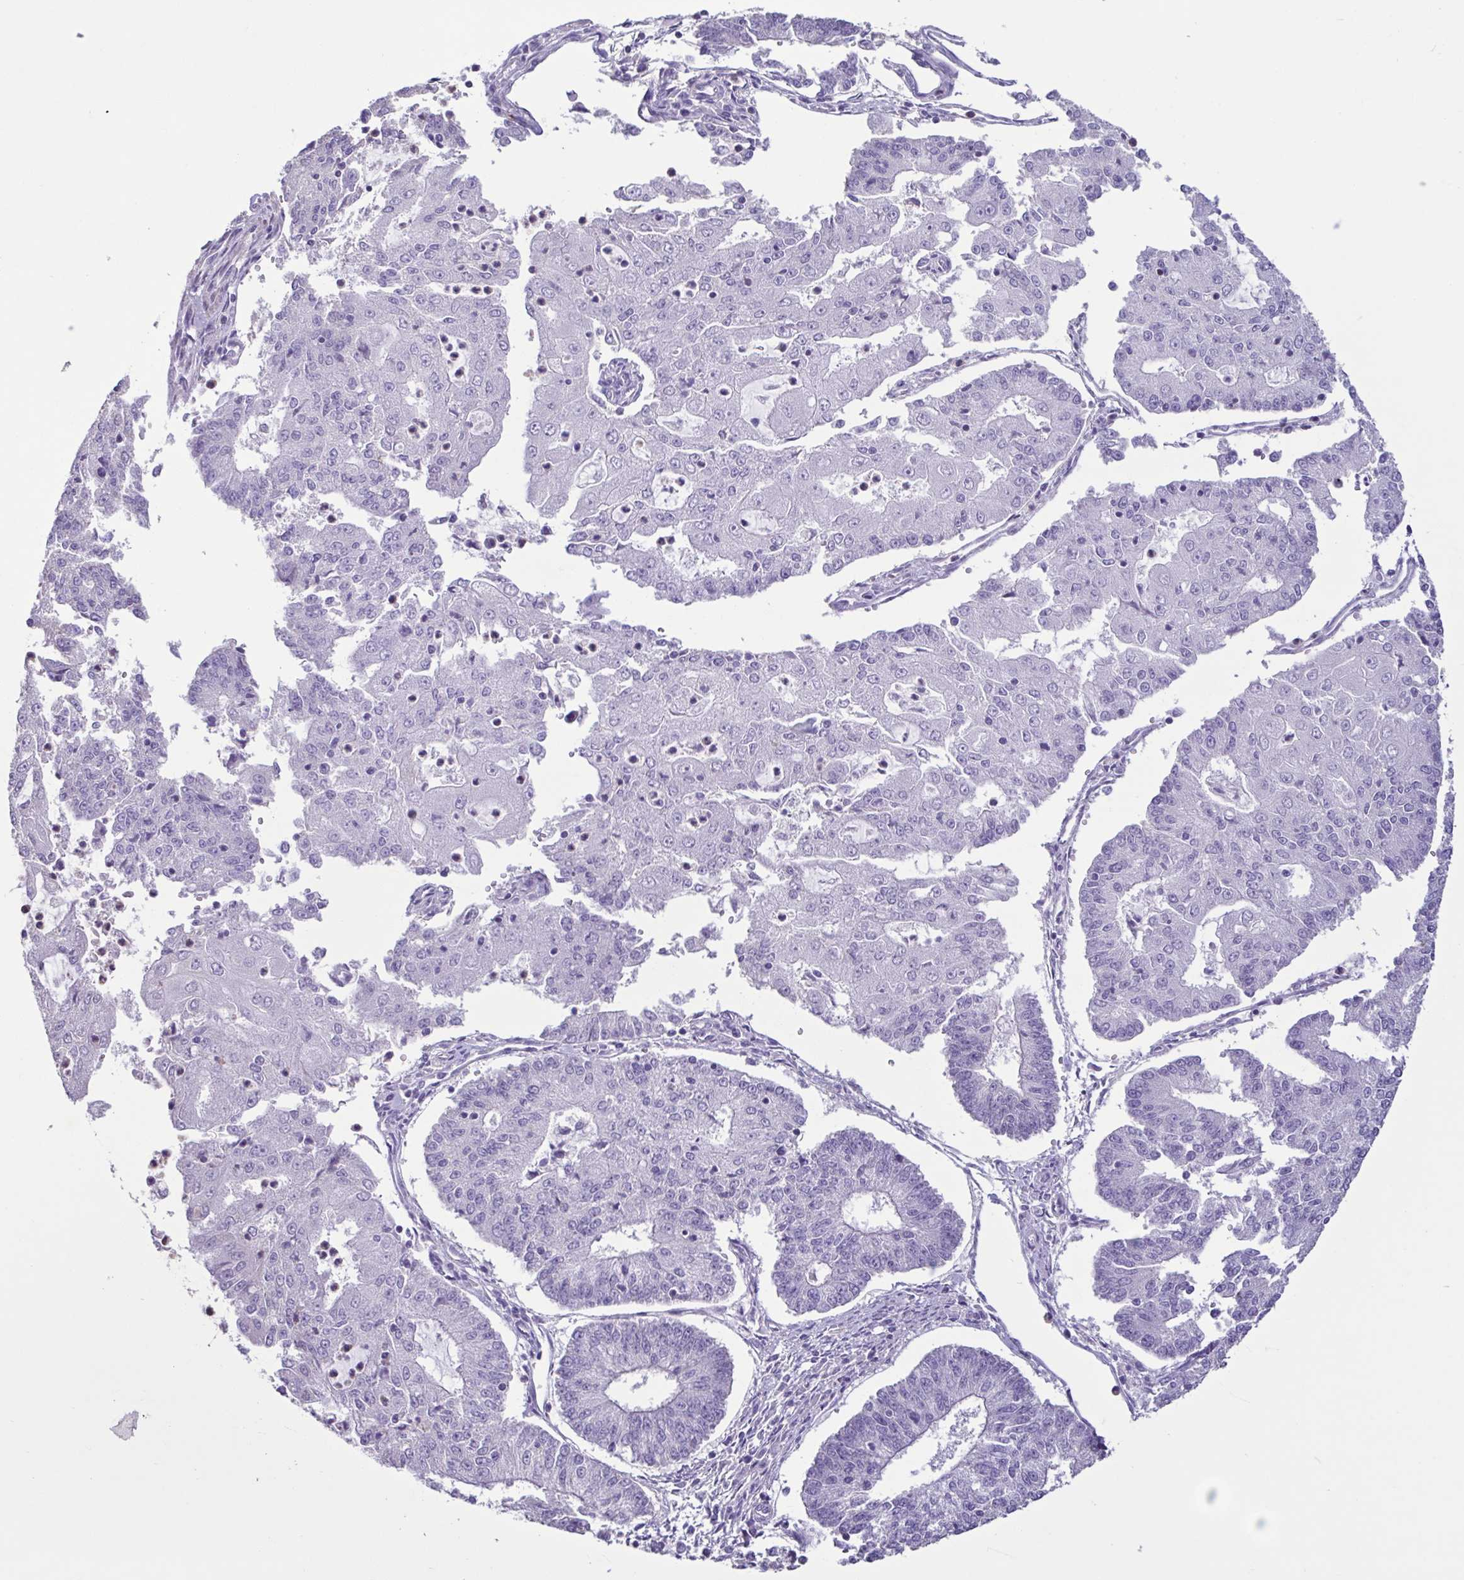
{"staining": {"intensity": "negative", "quantity": "none", "location": "none"}, "tissue": "endometrial cancer", "cell_type": "Tumor cells", "image_type": "cancer", "snomed": [{"axis": "morphology", "description": "Adenocarcinoma, NOS"}, {"axis": "topography", "description": "Endometrium"}], "caption": "IHC of human endometrial cancer exhibits no staining in tumor cells.", "gene": "PLA2G4E", "patient": {"sex": "female", "age": 56}}